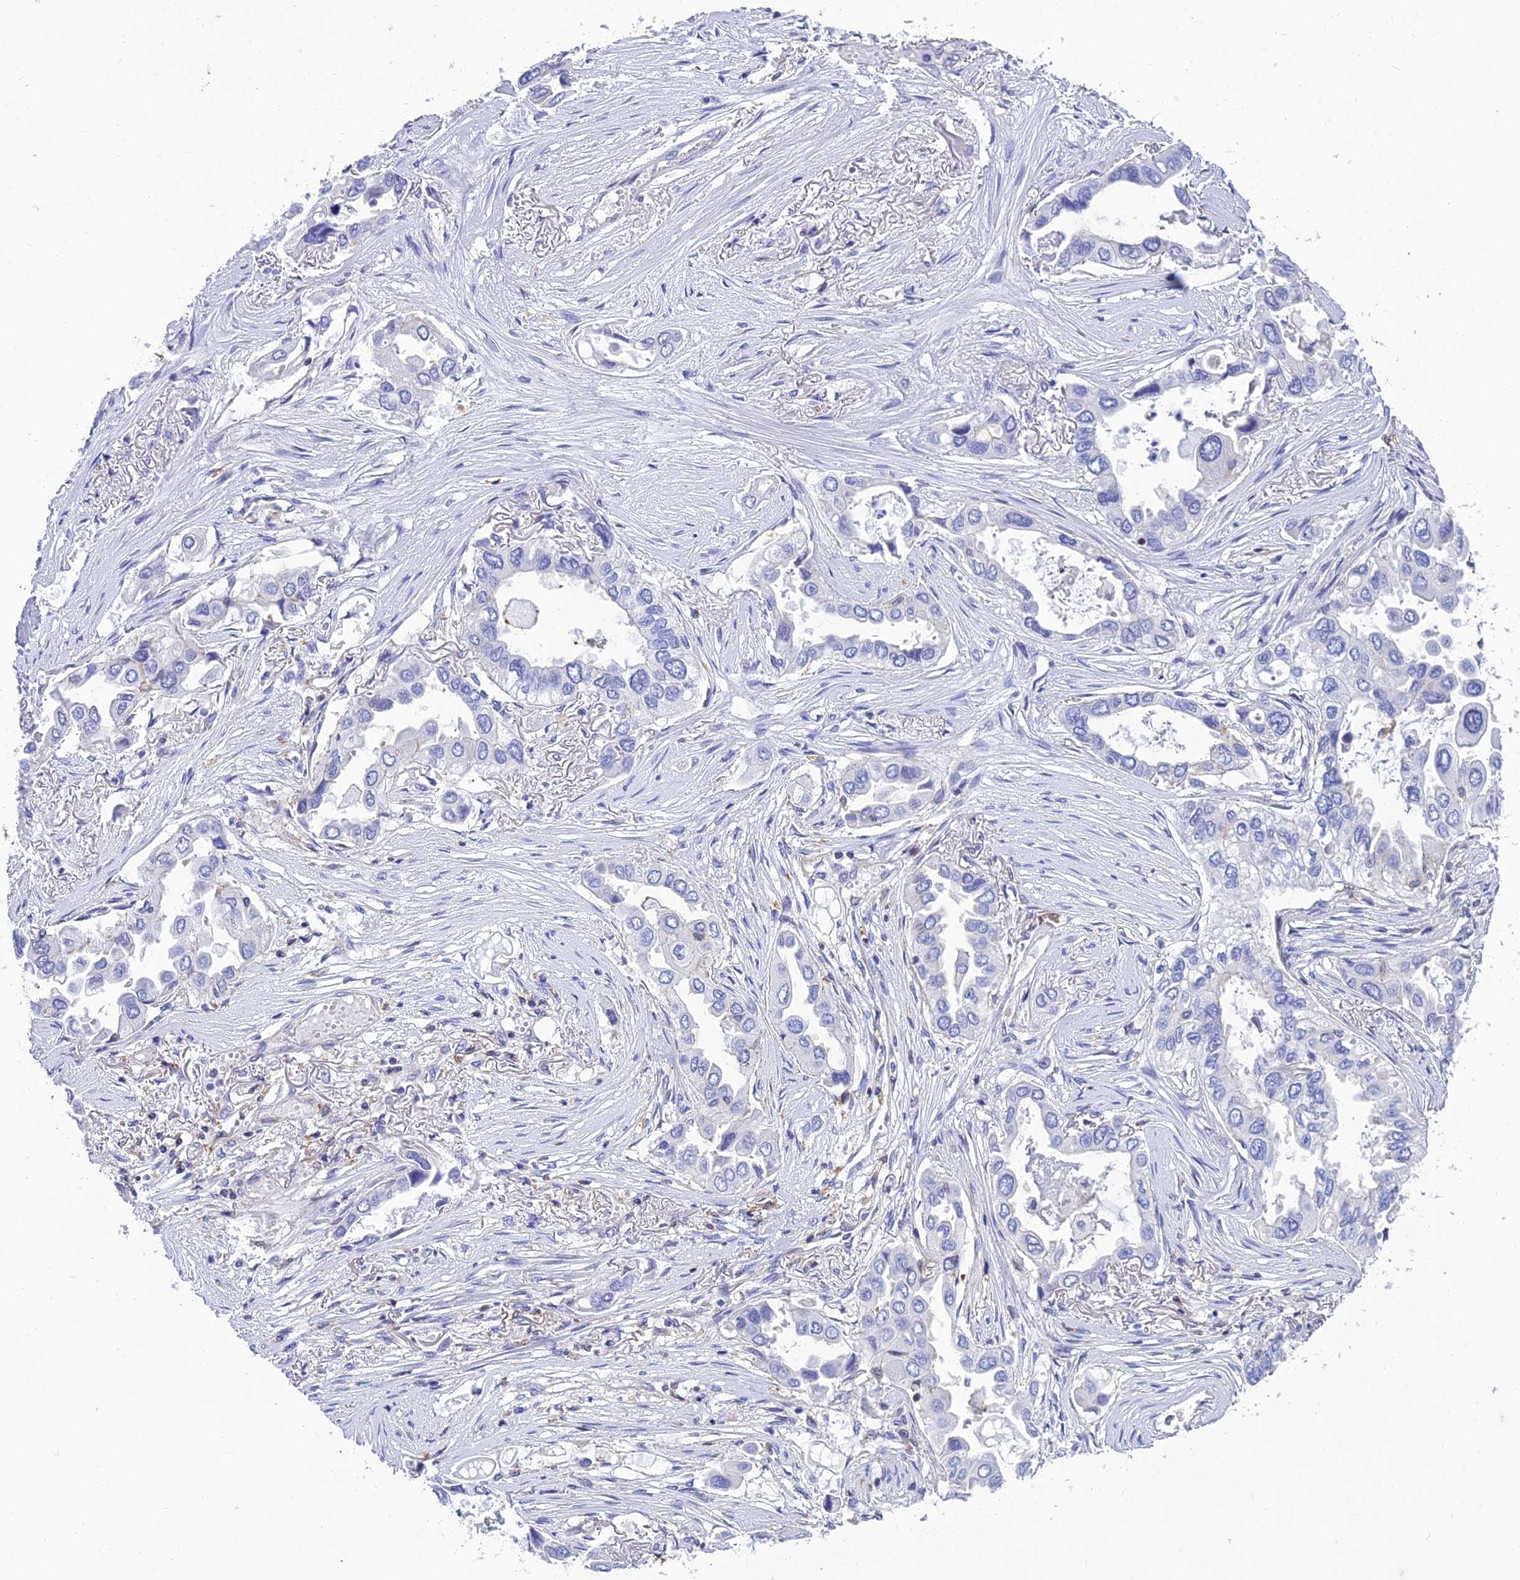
{"staining": {"intensity": "negative", "quantity": "none", "location": "none"}, "tissue": "lung cancer", "cell_type": "Tumor cells", "image_type": "cancer", "snomed": [{"axis": "morphology", "description": "Adenocarcinoma, NOS"}, {"axis": "topography", "description": "Lung"}], "caption": "This is an immunohistochemistry image of human lung cancer (adenocarcinoma). There is no positivity in tumor cells.", "gene": "PPP1R18", "patient": {"sex": "female", "age": 76}}